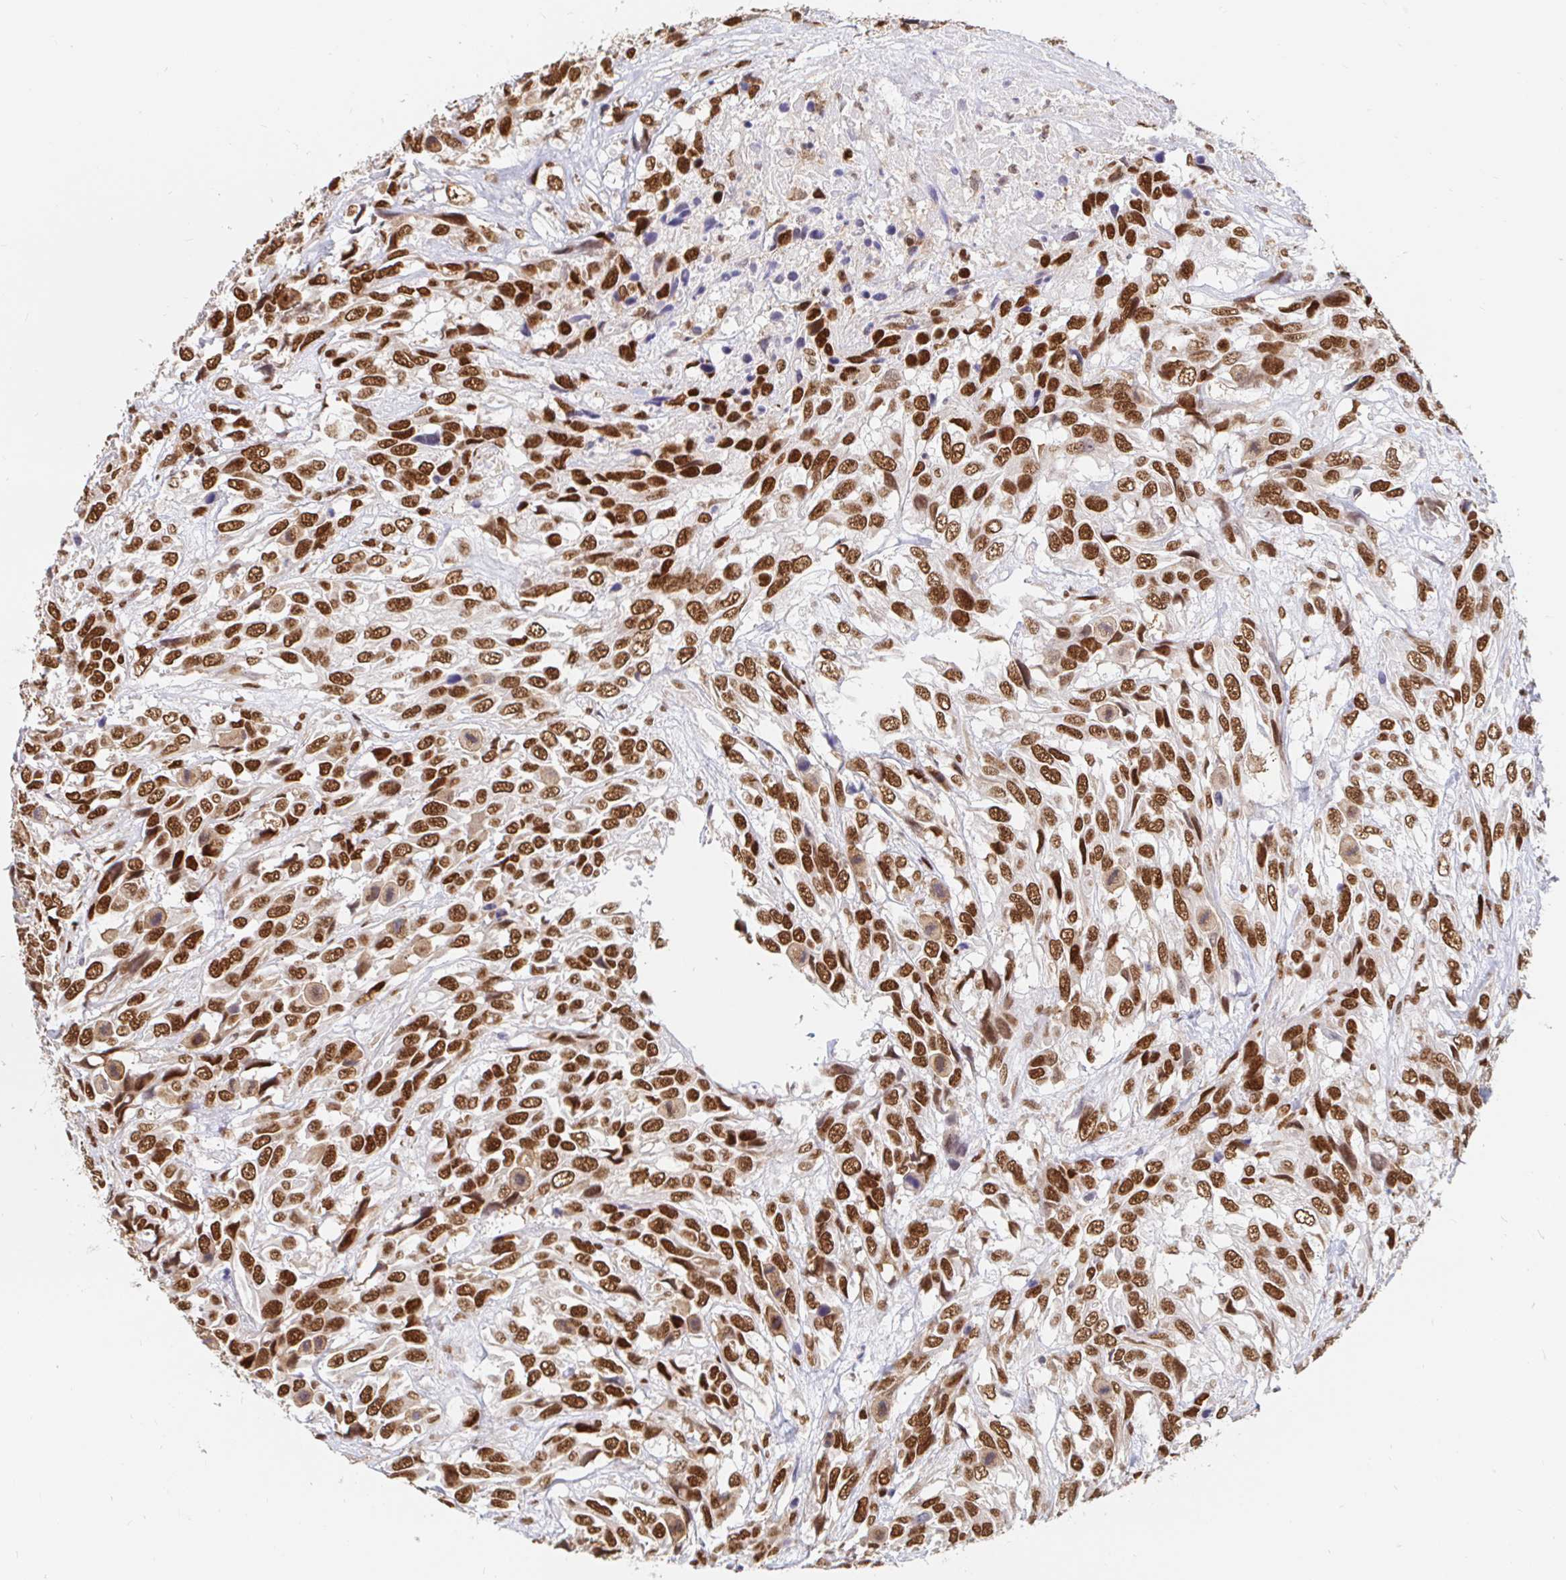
{"staining": {"intensity": "strong", "quantity": ">75%", "location": "nuclear"}, "tissue": "urothelial cancer", "cell_type": "Tumor cells", "image_type": "cancer", "snomed": [{"axis": "morphology", "description": "Urothelial carcinoma, High grade"}, {"axis": "topography", "description": "Urinary bladder"}], "caption": "Protein staining exhibits strong nuclear expression in about >75% of tumor cells in urothelial cancer. (Stains: DAB in brown, nuclei in blue, Microscopy: brightfield microscopy at high magnification).", "gene": "RBMX", "patient": {"sex": "female", "age": 70}}